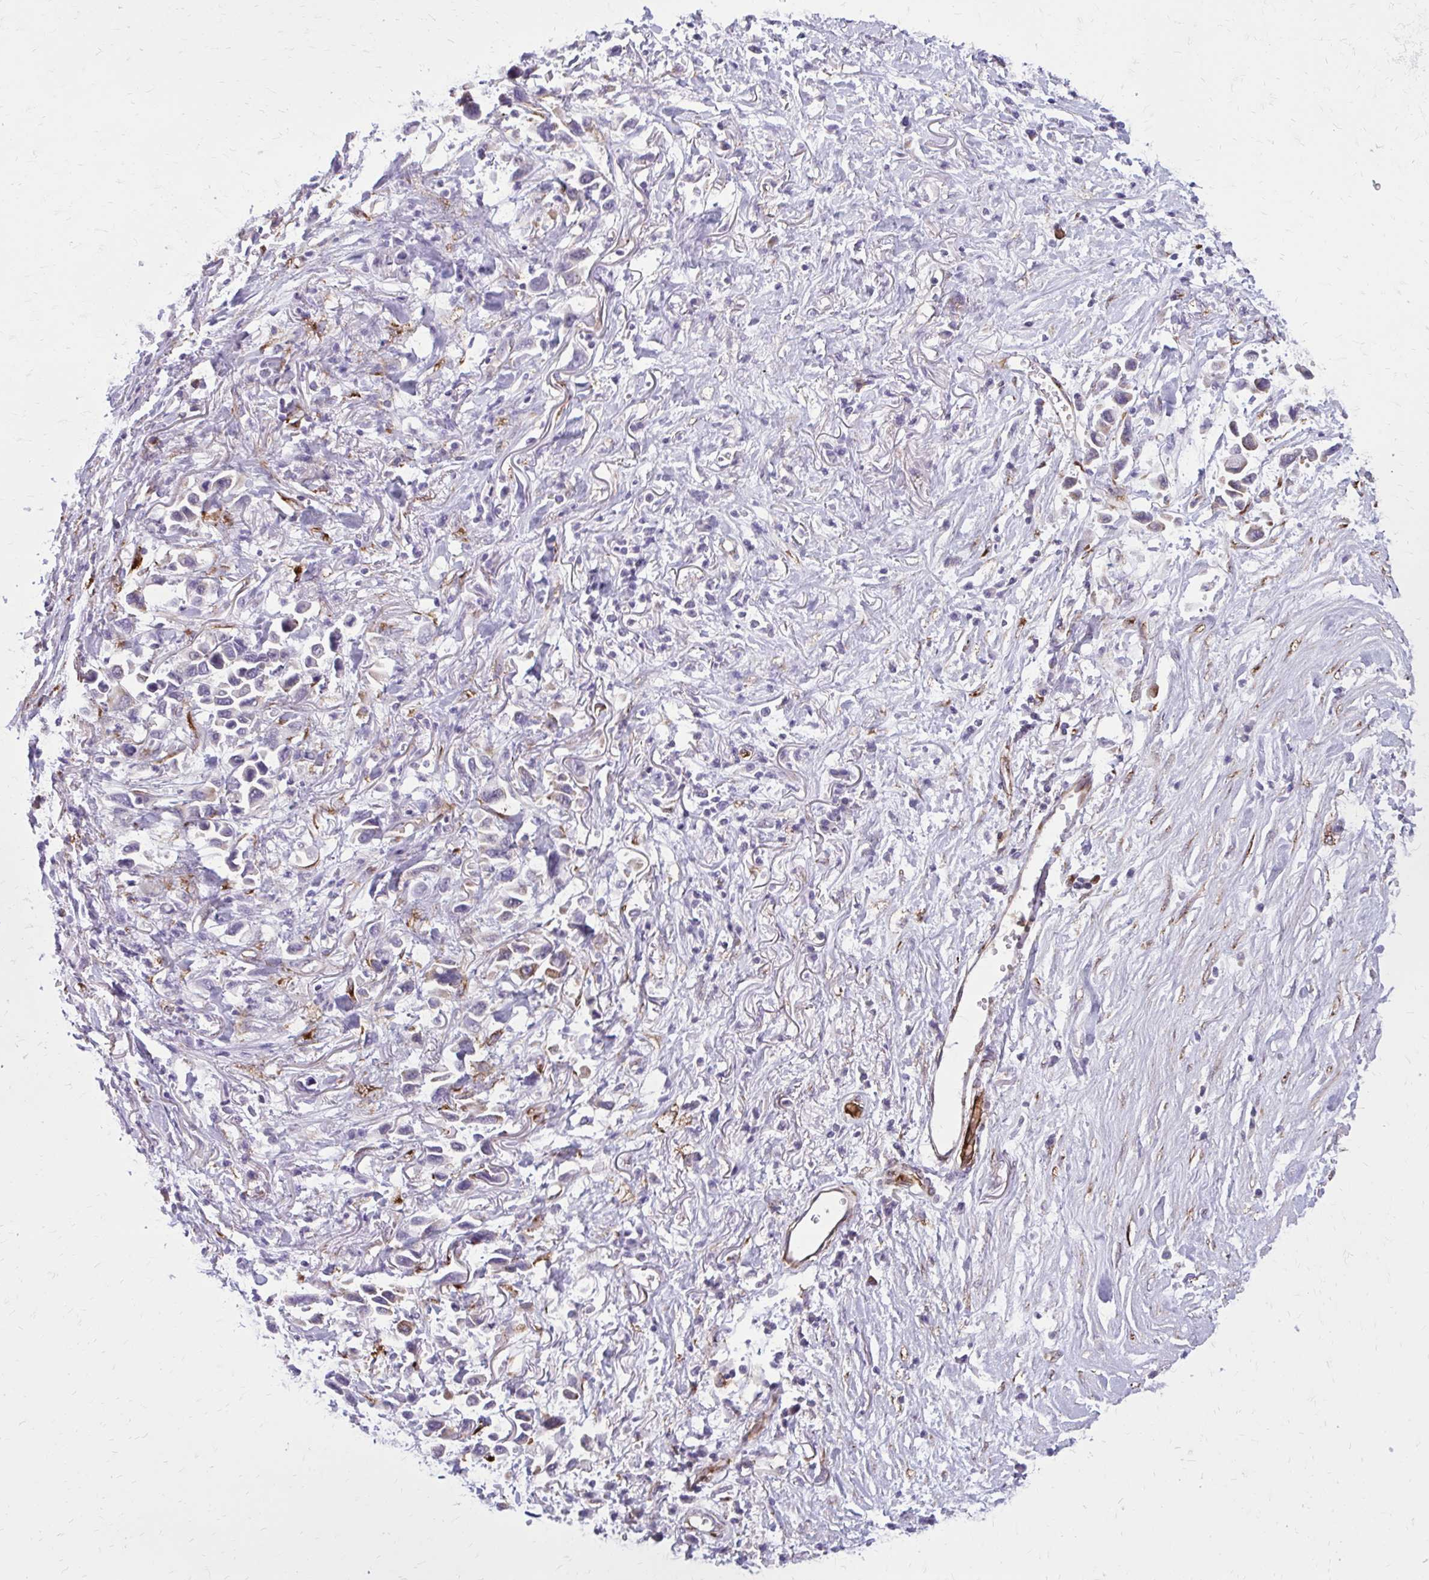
{"staining": {"intensity": "negative", "quantity": "none", "location": "none"}, "tissue": "stomach cancer", "cell_type": "Tumor cells", "image_type": "cancer", "snomed": [{"axis": "morphology", "description": "Adenocarcinoma, NOS"}, {"axis": "topography", "description": "Stomach"}], "caption": "Tumor cells show no significant expression in stomach adenocarcinoma.", "gene": "BEND5", "patient": {"sex": "female", "age": 81}}